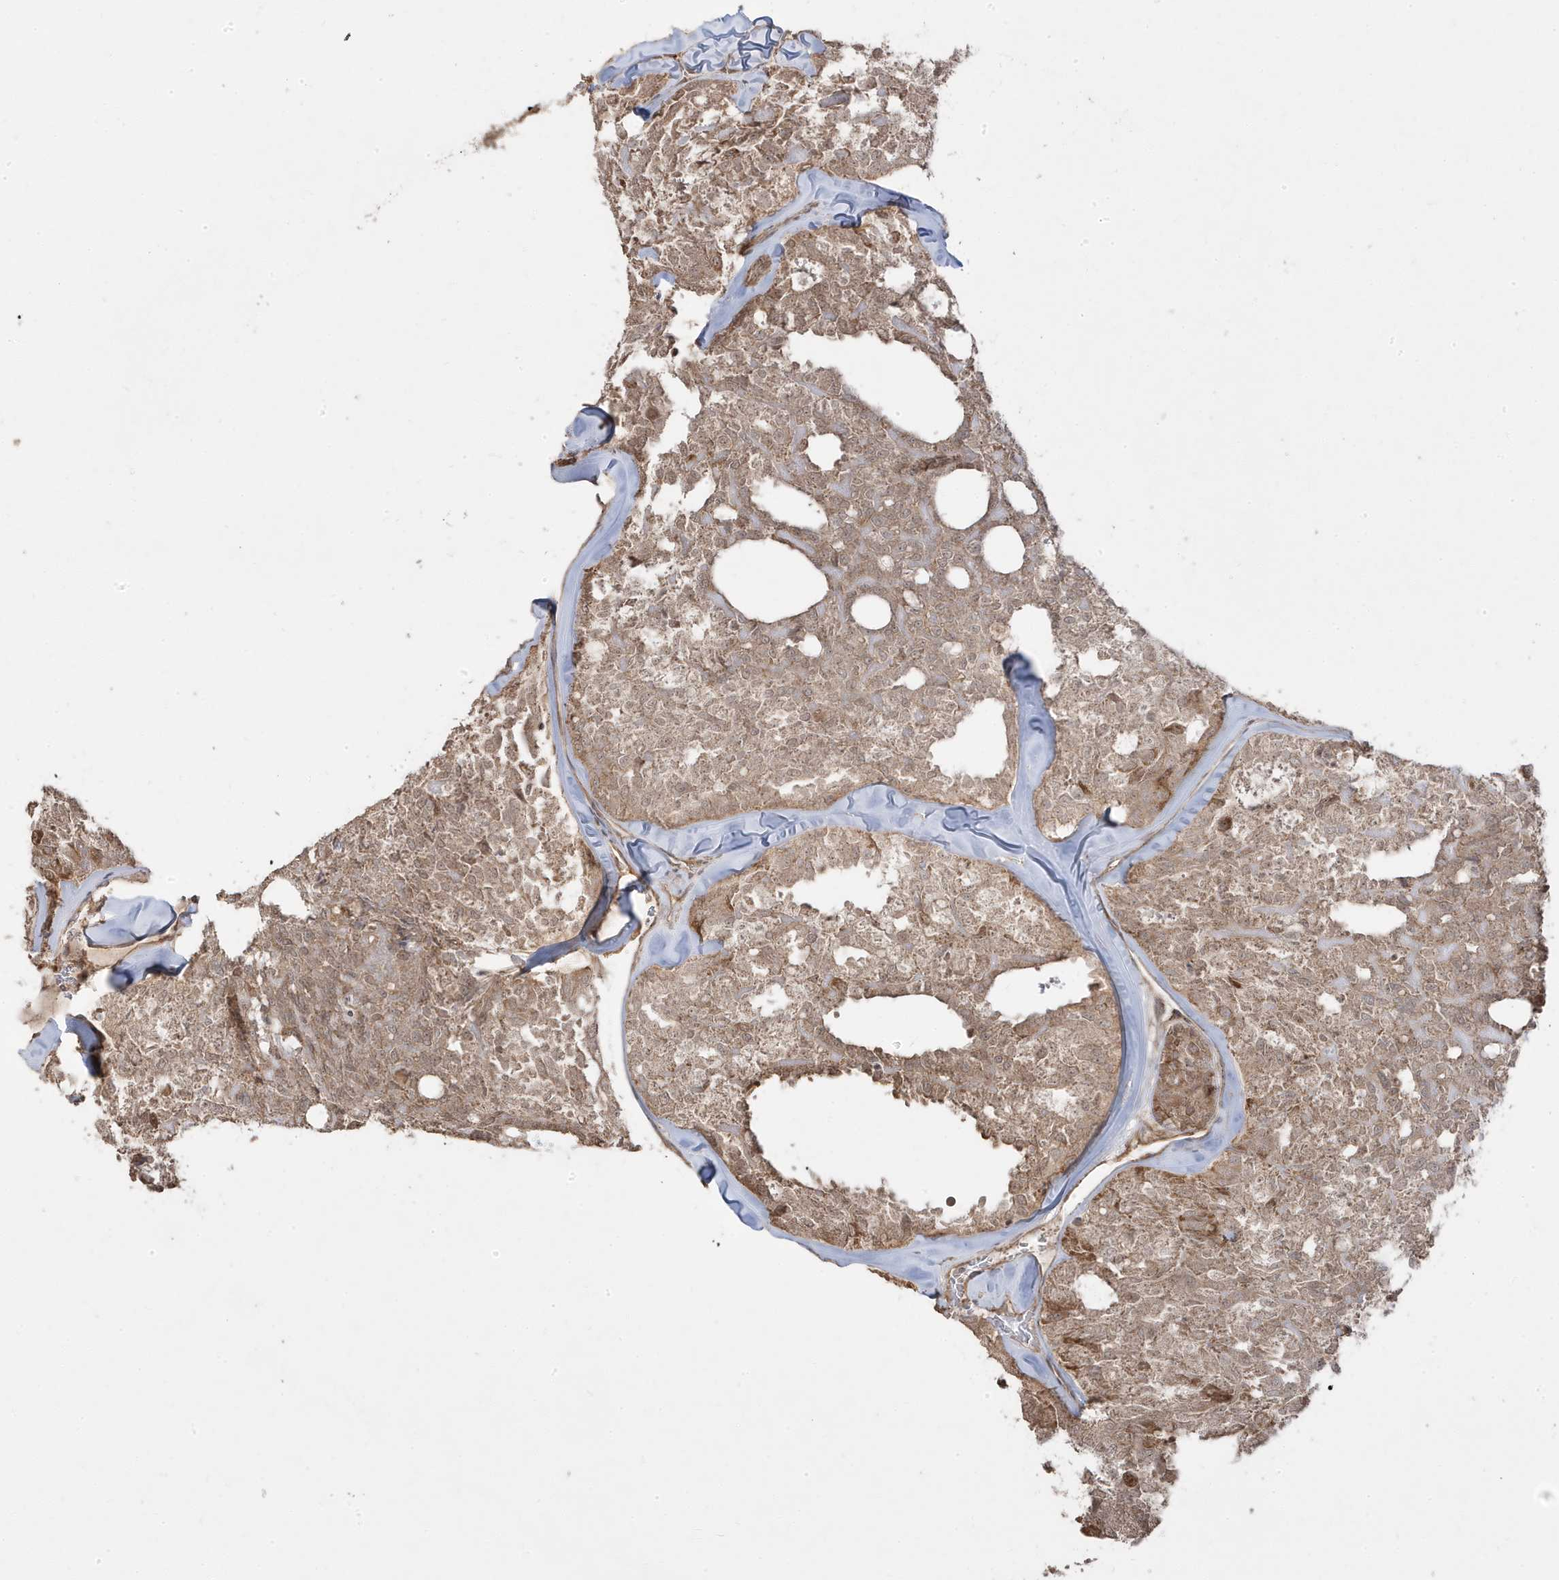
{"staining": {"intensity": "moderate", "quantity": ">75%", "location": "cytoplasmic/membranous"}, "tissue": "thyroid cancer", "cell_type": "Tumor cells", "image_type": "cancer", "snomed": [{"axis": "morphology", "description": "Follicular adenoma carcinoma, NOS"}, {"axis": "topography", "description": "Thyroid gland"}], "caption": "The immunohistochemical stain labels moderate cytoplasmic/membranous staining in tumor cells of follicular adenoma carcinoma (thyroid) tissue.", "gene": "DNAJC12", "patient": {"sex": "male", "age": 75}}